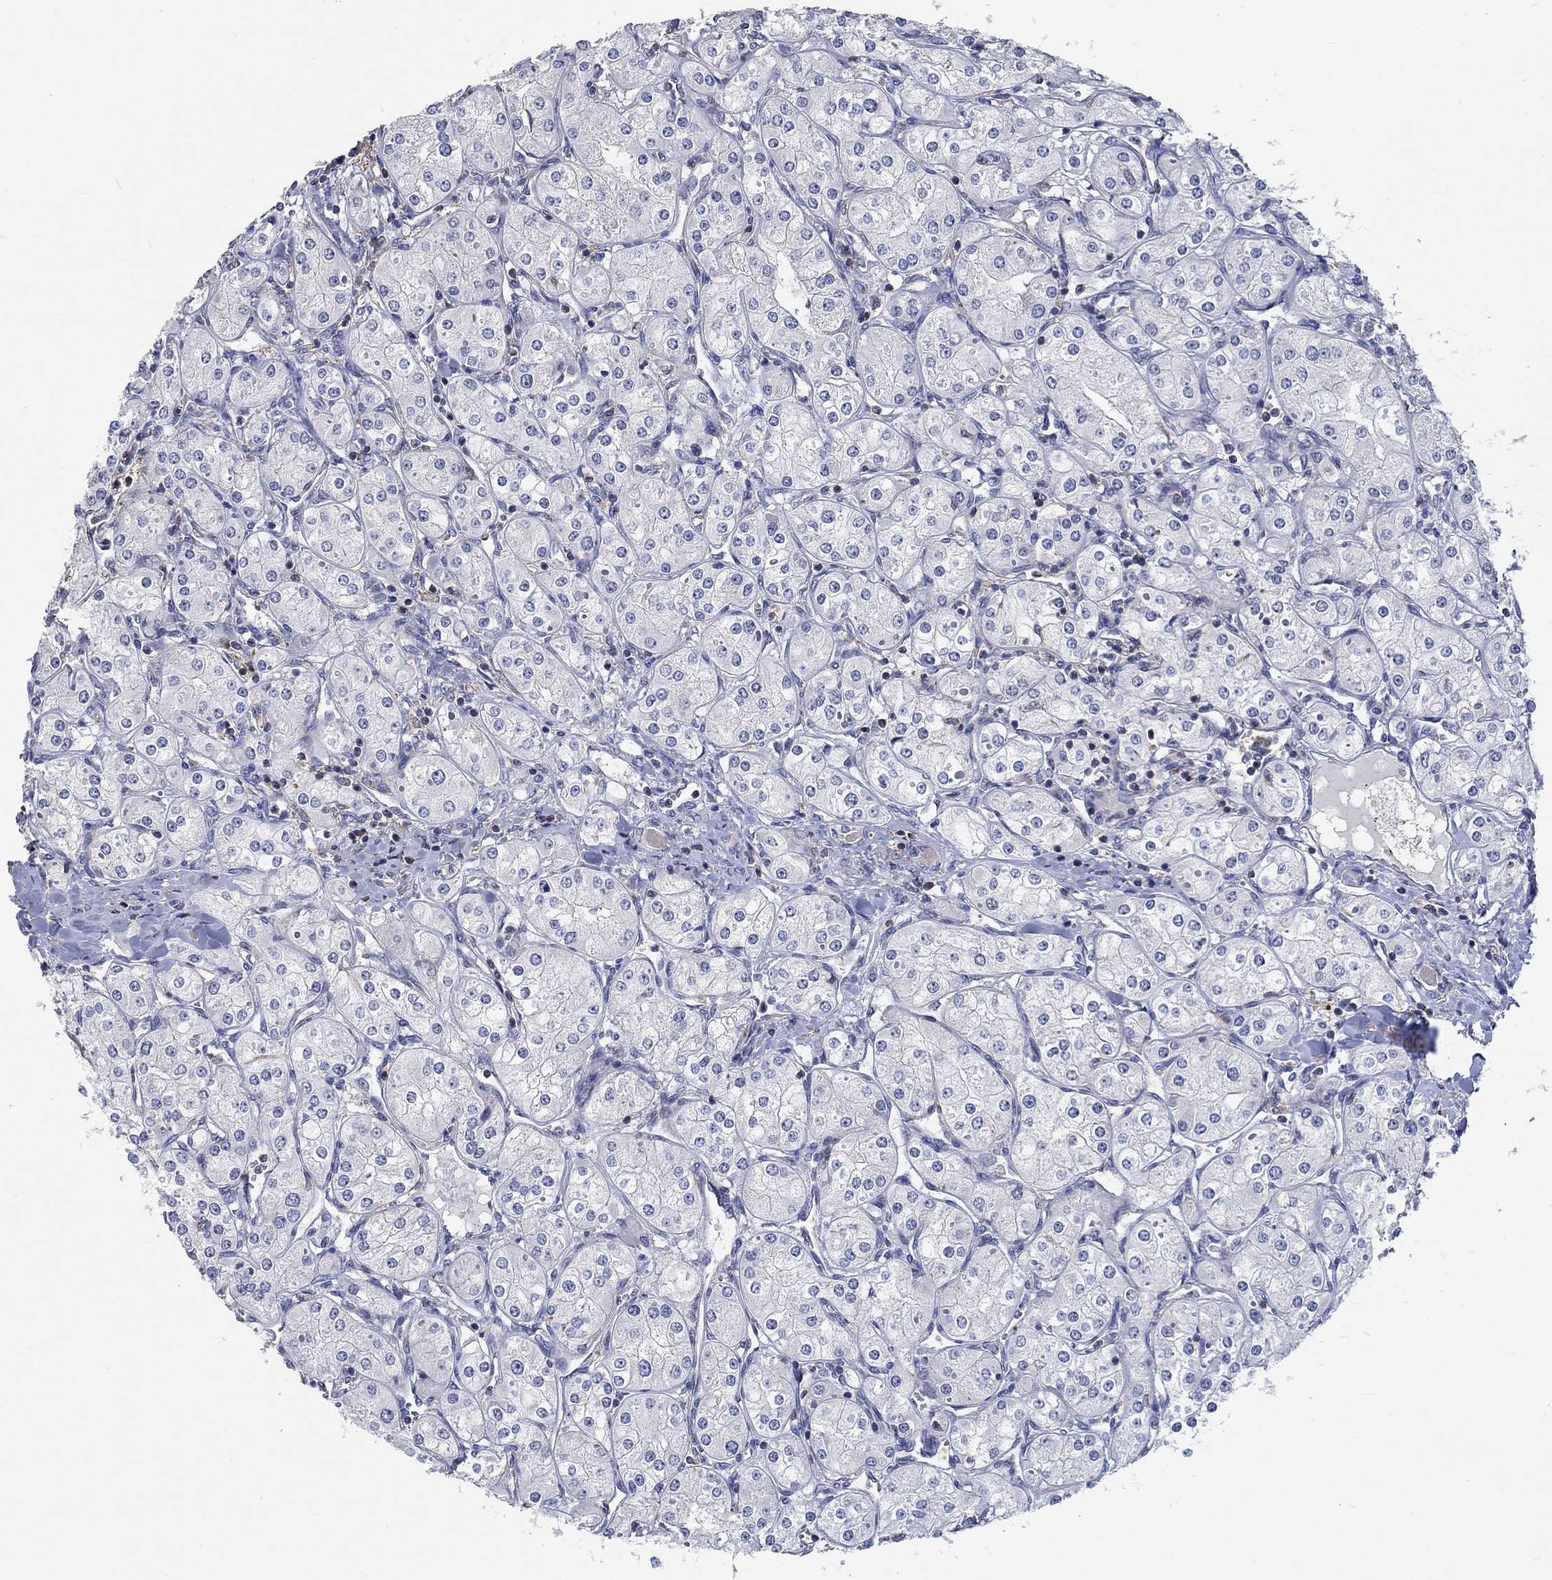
{"staining": {"intensity": "negative", "quantity": "none", "location": "none"}, "tissue": "renal cancer", "cell_type": "Tumor cells", "image_type": "cancer", "snomed": [{"axis": "morphology", "description": "Adenocarcinoma, NOS"}, {"axis": "topography", "description": "Kidney"}], "caption": "A histopathology image of human renal cancer is negative for staining in tumor cells. (DAB (3,3'-diaminobenzidine) immunohistochemistry (IHC) with hematoxylin counter stain).", "gene": "TNFAIP8L3", "patient": {"sex": "male", "age": 77}}